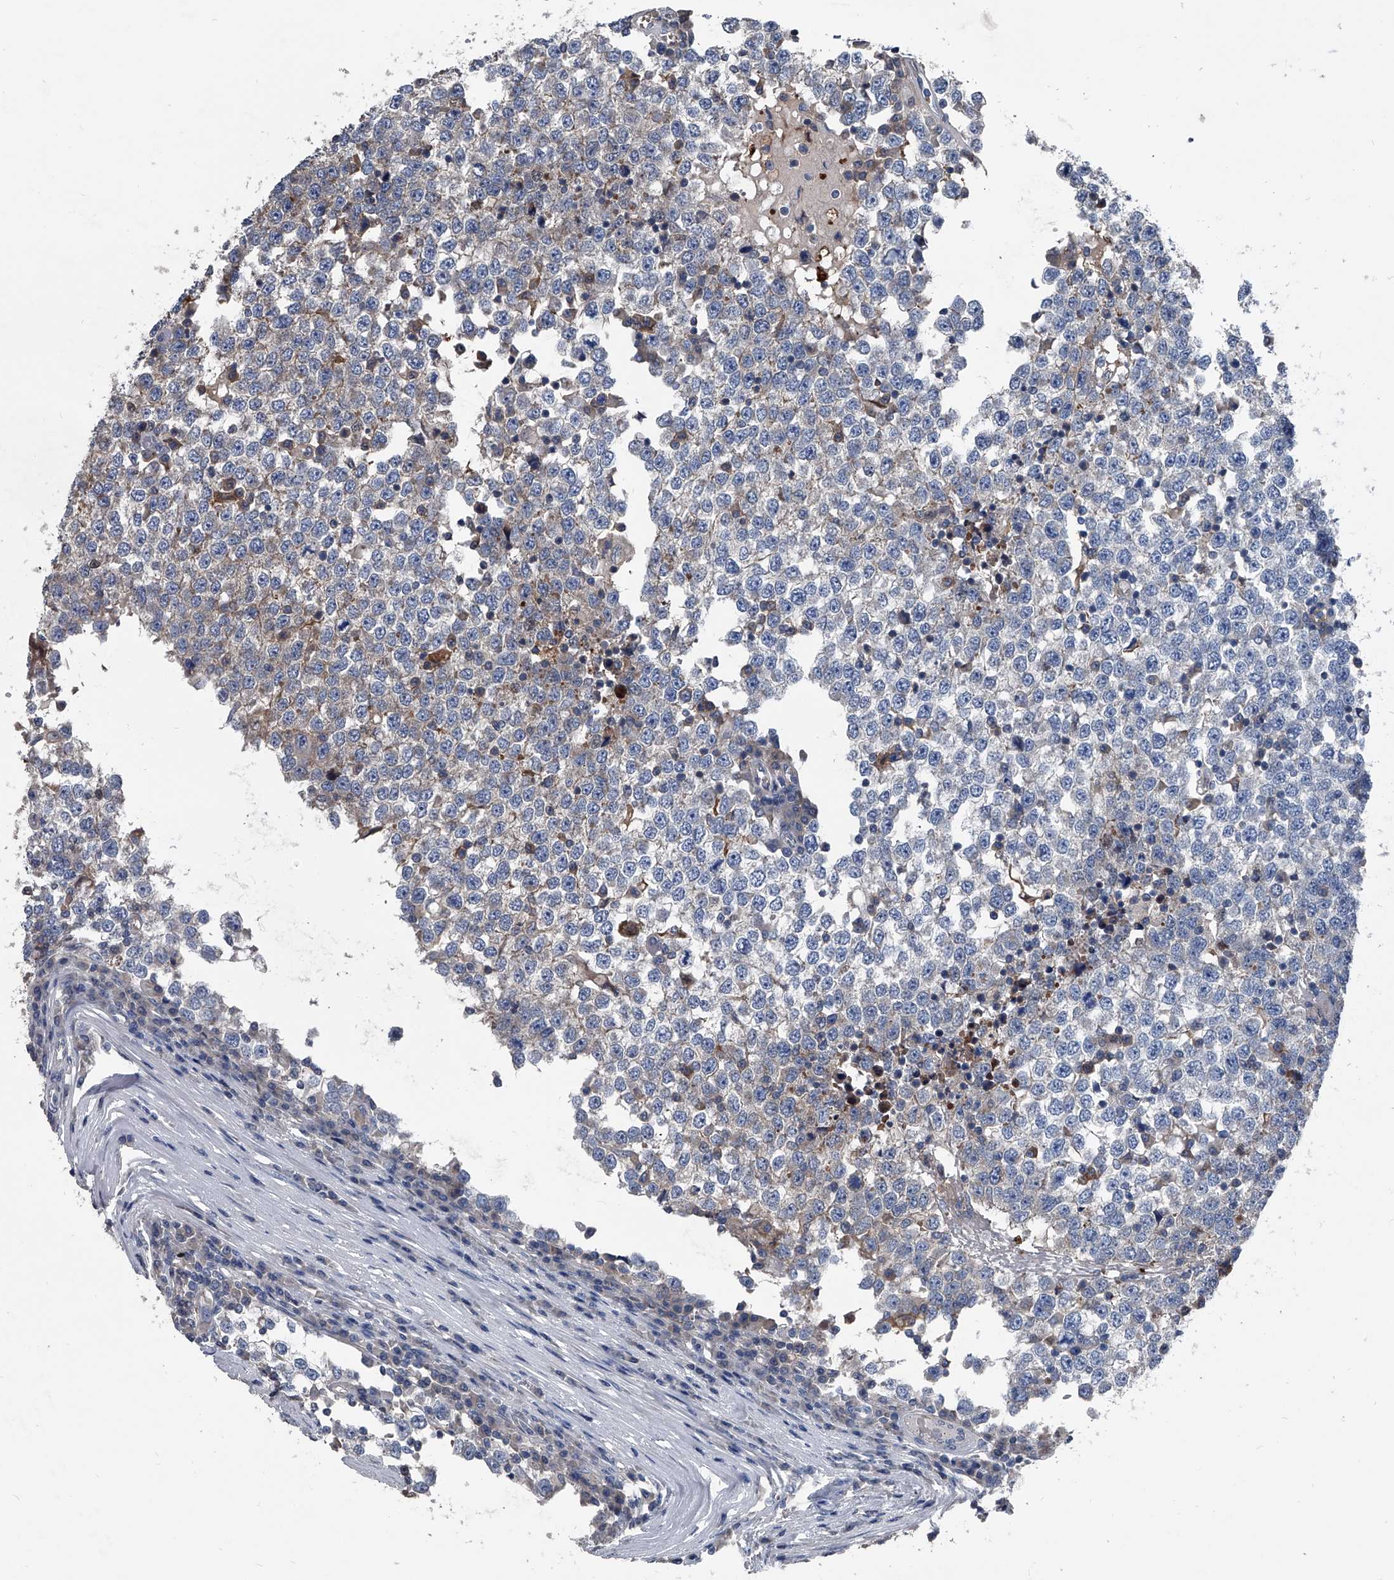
{"staining": {"intensity": "negative", "quantity": "none", "location": "none"}, "tissue": "testis cancer", "cell_type": "Tumor cells", "image_type": "cancer", "snomed": [{"axis": "morphology", "description": "Seminoma, NOS"}, {"axis": "topography", "description": "Testis"}], "caption": "There is no significant positivity in tumor cells of testis seminoma. Nuclei are stained in blue.", "gene": "KIF13A", "patient": {"sex": "male", "age": 65}}